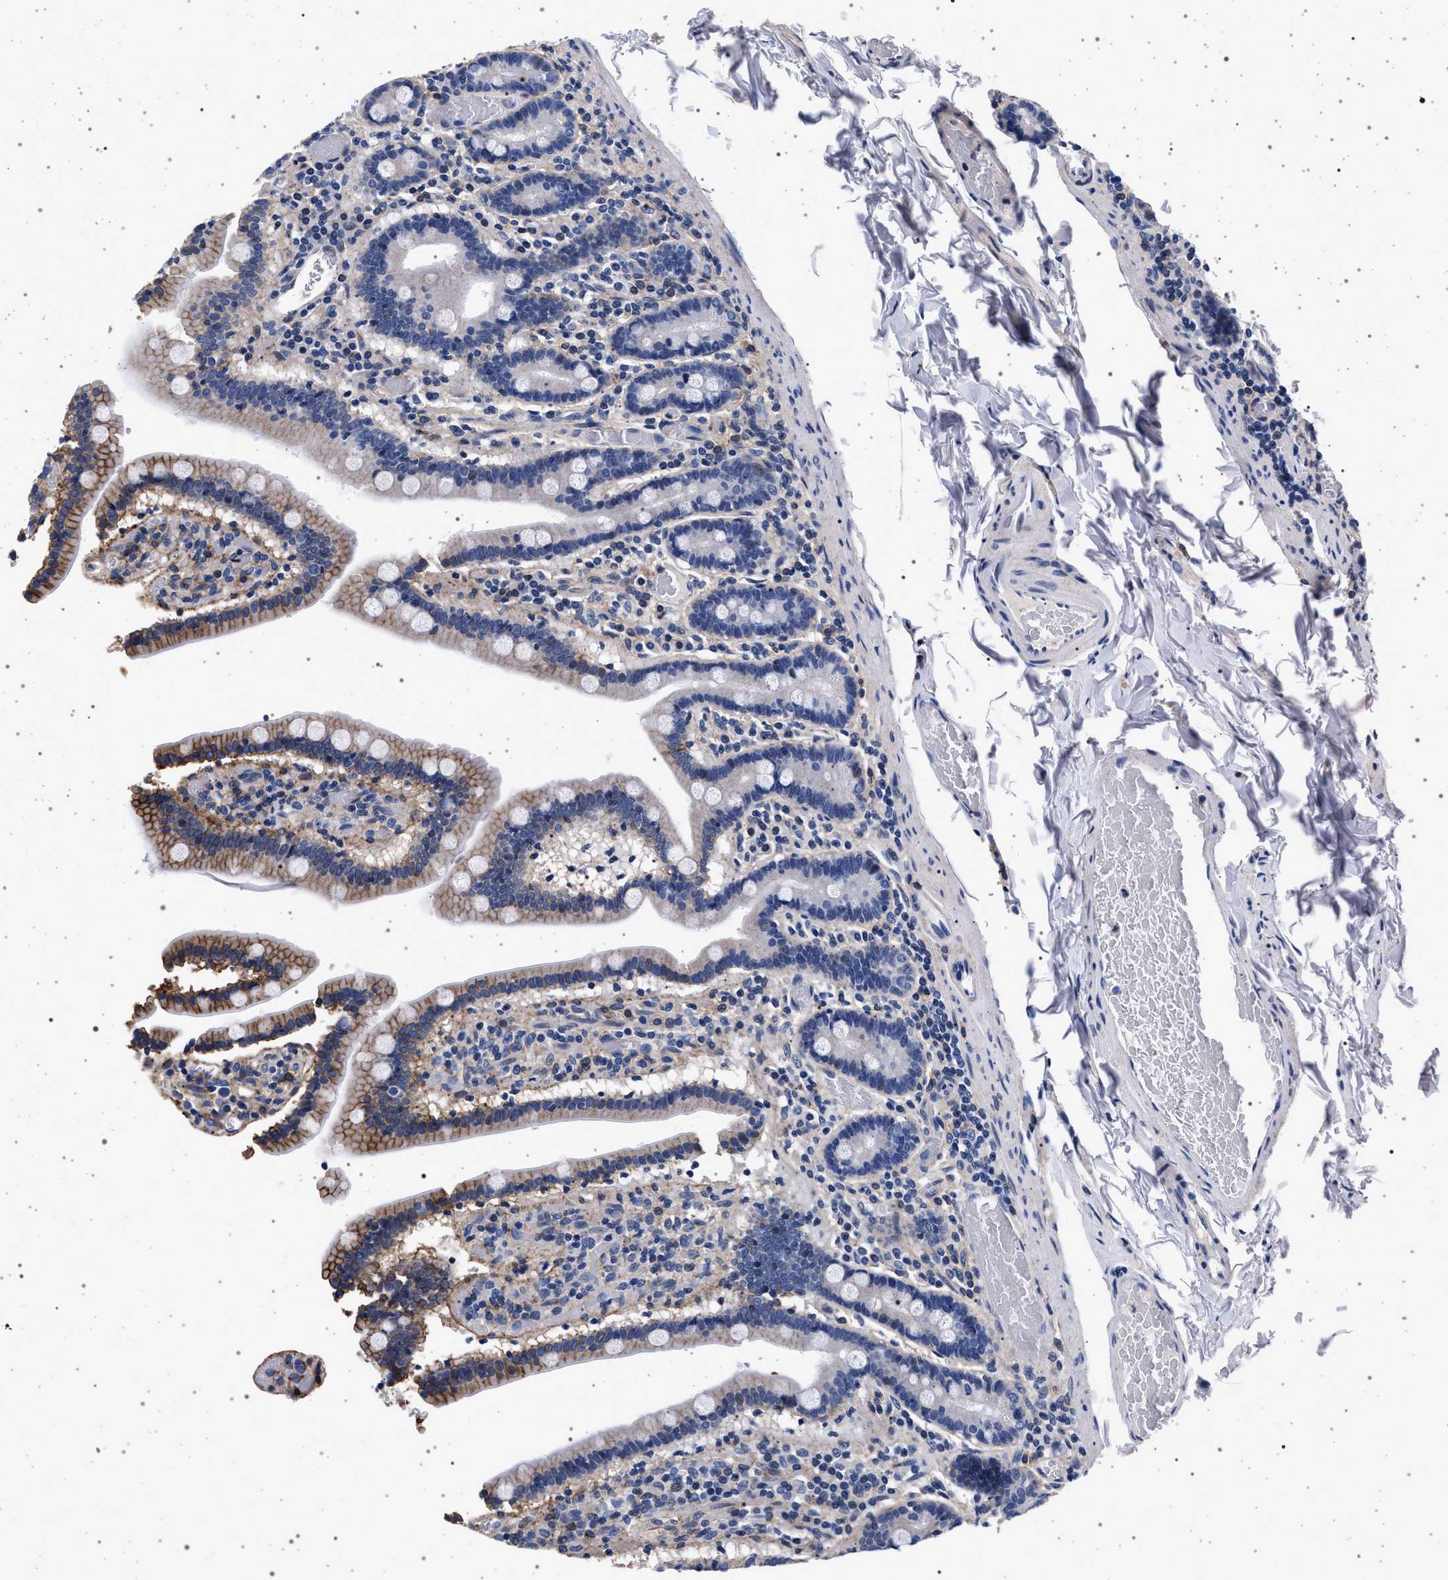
{"staining": {"intensity": "moderate", "quantity": "25%-75%", "location": "cytoplasmic/membranous"}, "tissue": "duodenum", "cell_type": "Glandular cells", "image_type": "normal", "snomed": [{"axis": "morphology", "description": "Normal tissue, NOS"}, {"axis": "topography", "description": "Duodenum"}], "caption": "Protein staining exhibits moderate cytoplasmic/membranous expression in about 25%-75% of glandular cells in benign duodenum.", "gene": "SLC9A1", "patient": {"sex": "female", "age": 53}}